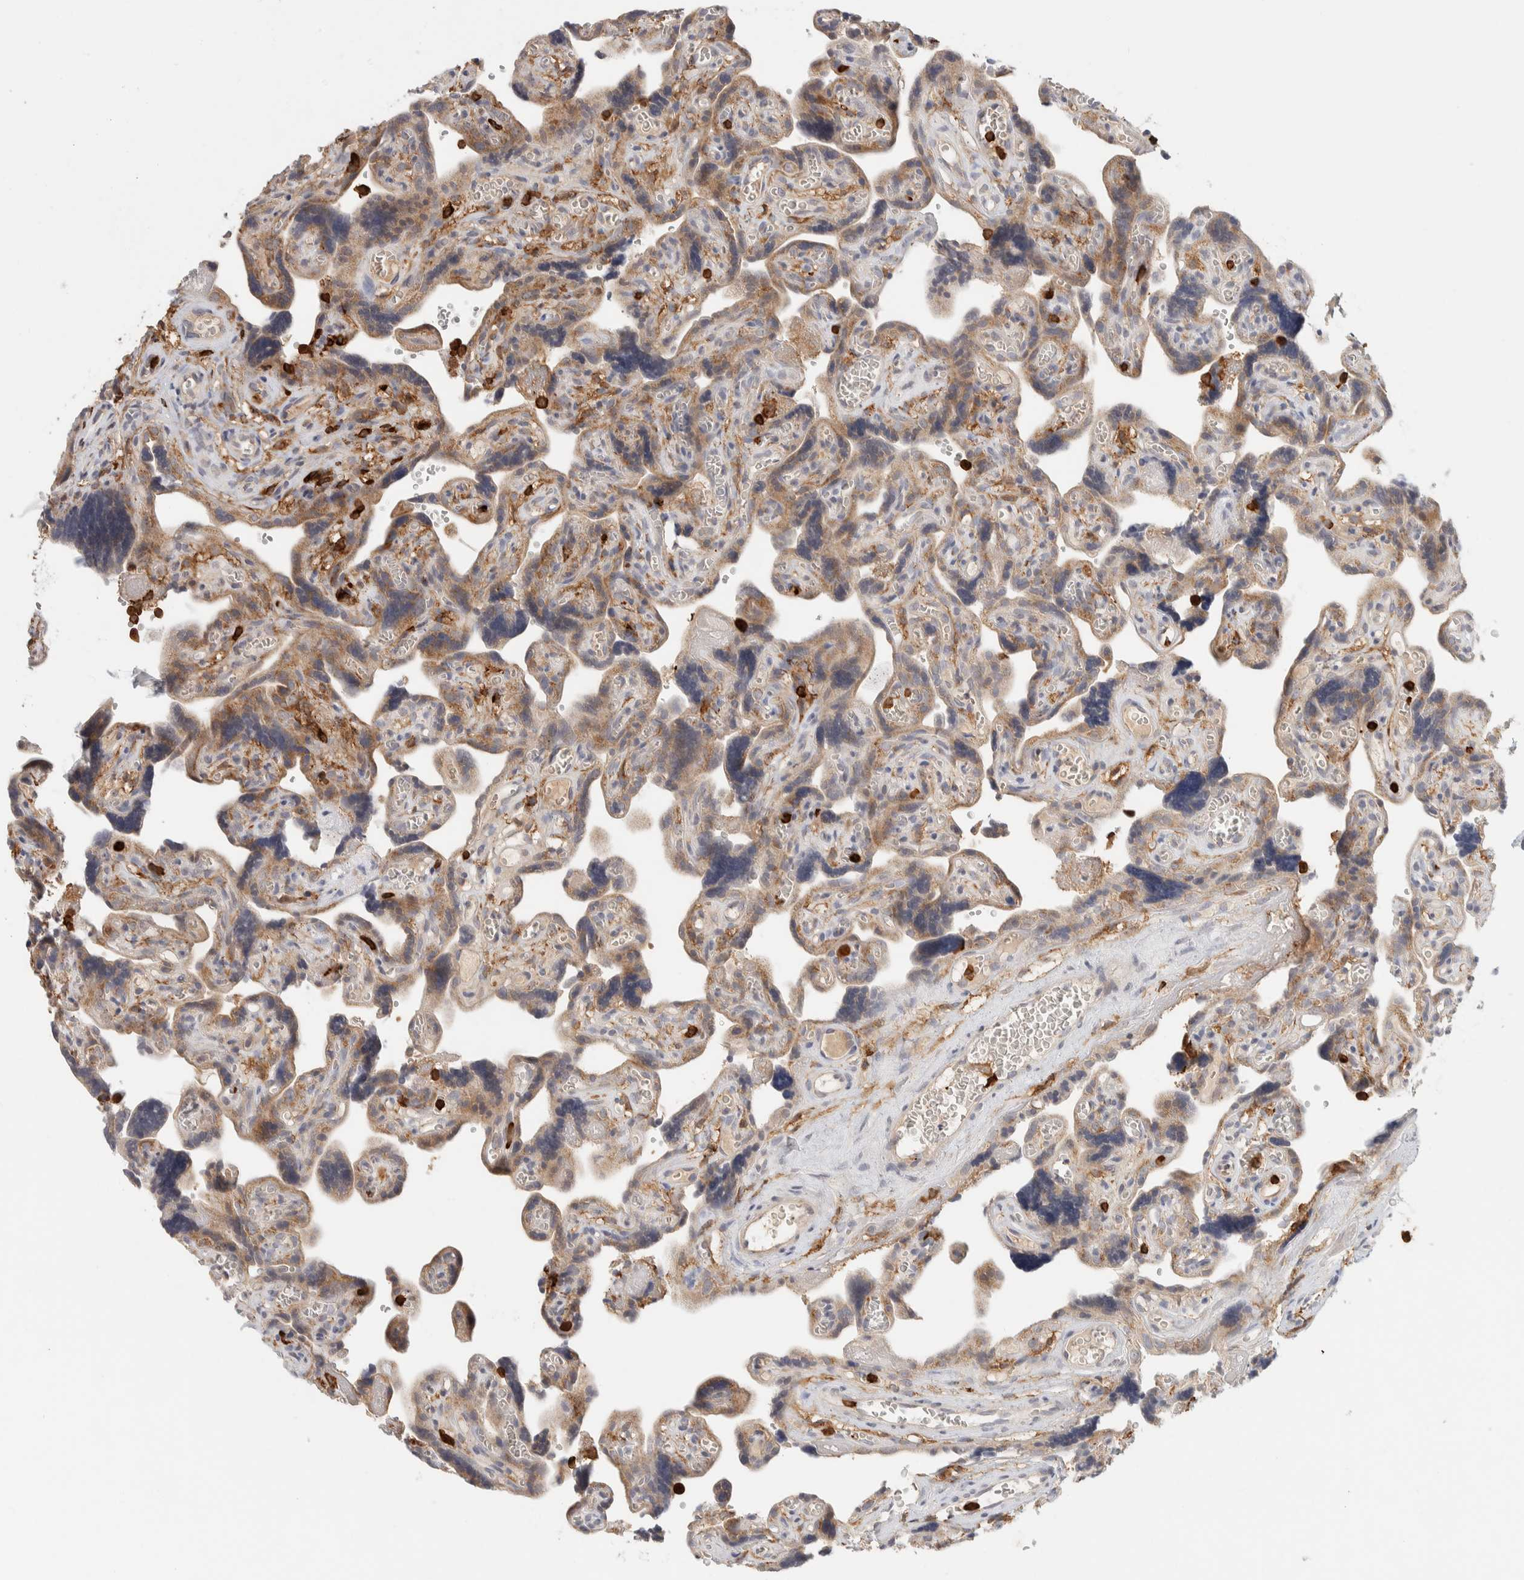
{"staining": {"intensity": "moderate", "quantity": ">75%", "location": "cytoplasmic/membranous"}, "tissue": "placenta", "cell_type": "Decidual cells", "image_type": "normal", "snomed": [{"axis": "morphology", "description": "Normal tissue, NOS"}, {"axis": "topography", "description": "Placenta"}], "caption": "Protein positivity by IHC shows moderate cytoplasmic/membranous staining in approximately >75% of decidual cells in benign placenta.", "gene": "RUNDC1", "patient": {"sex": "female", "age": 30}}